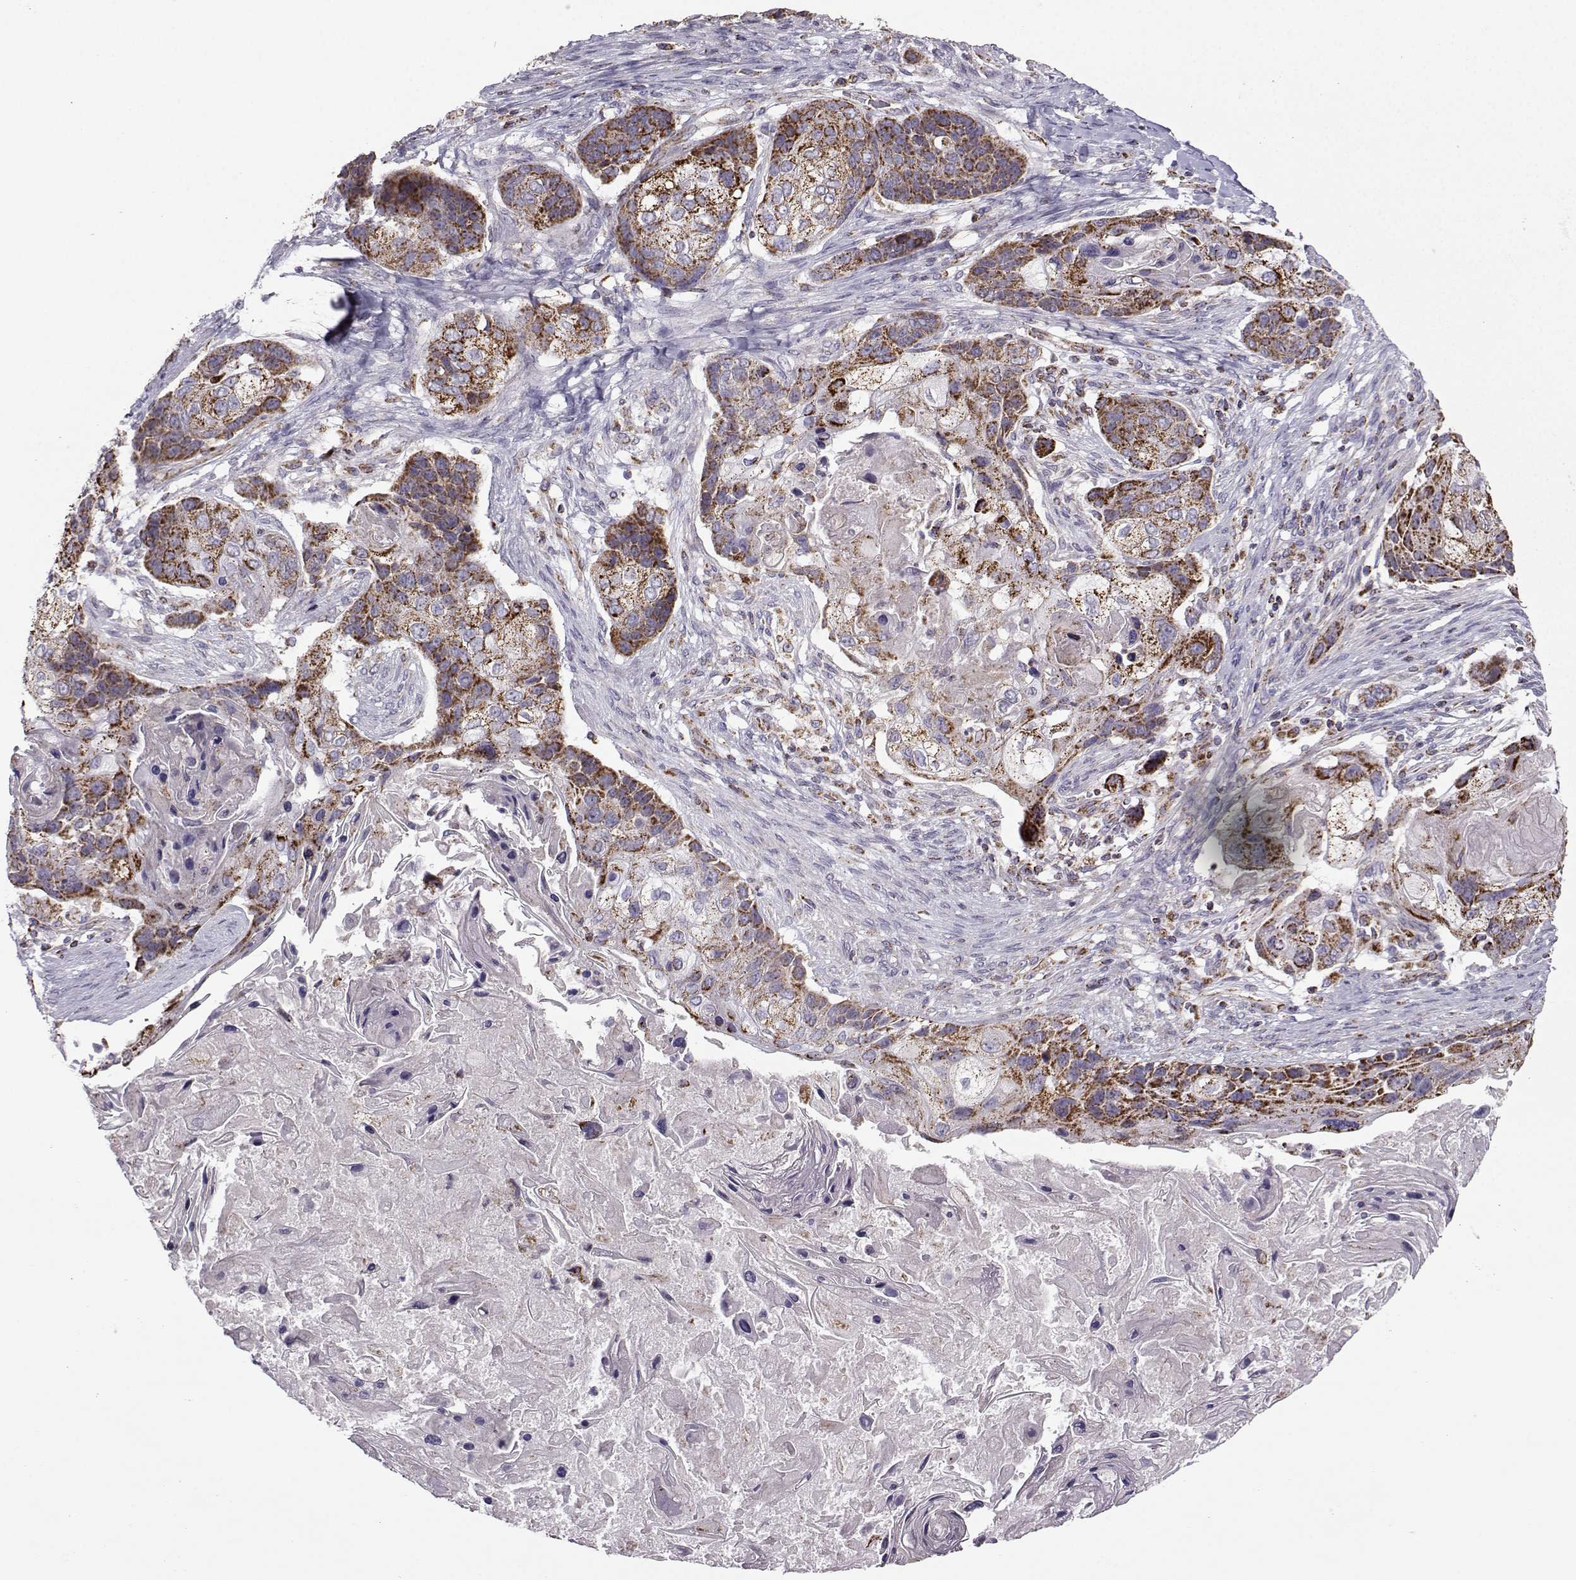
{"staining": {"intensity": "strong", "quantity": ">75%", "location": "cytoplasmic/membranous"}, "tissue": "lung cancer", "cell_type": "Tumor cells", "image_type": "cancer", "snomed": [{"axis": "morphology", "description": "Squamous cell carcinoma, NOS"}, {"axis": "topography", "description": "Lung"}], "caption": "Lung squamous cell carcinoma was stained to show a protein in brown. There is high levels of strong cytoplasmic/membranous expression in about >75% of tumor cells.", "gene": "NECAB3", "patient": {"sex": "male", "age": 69}}